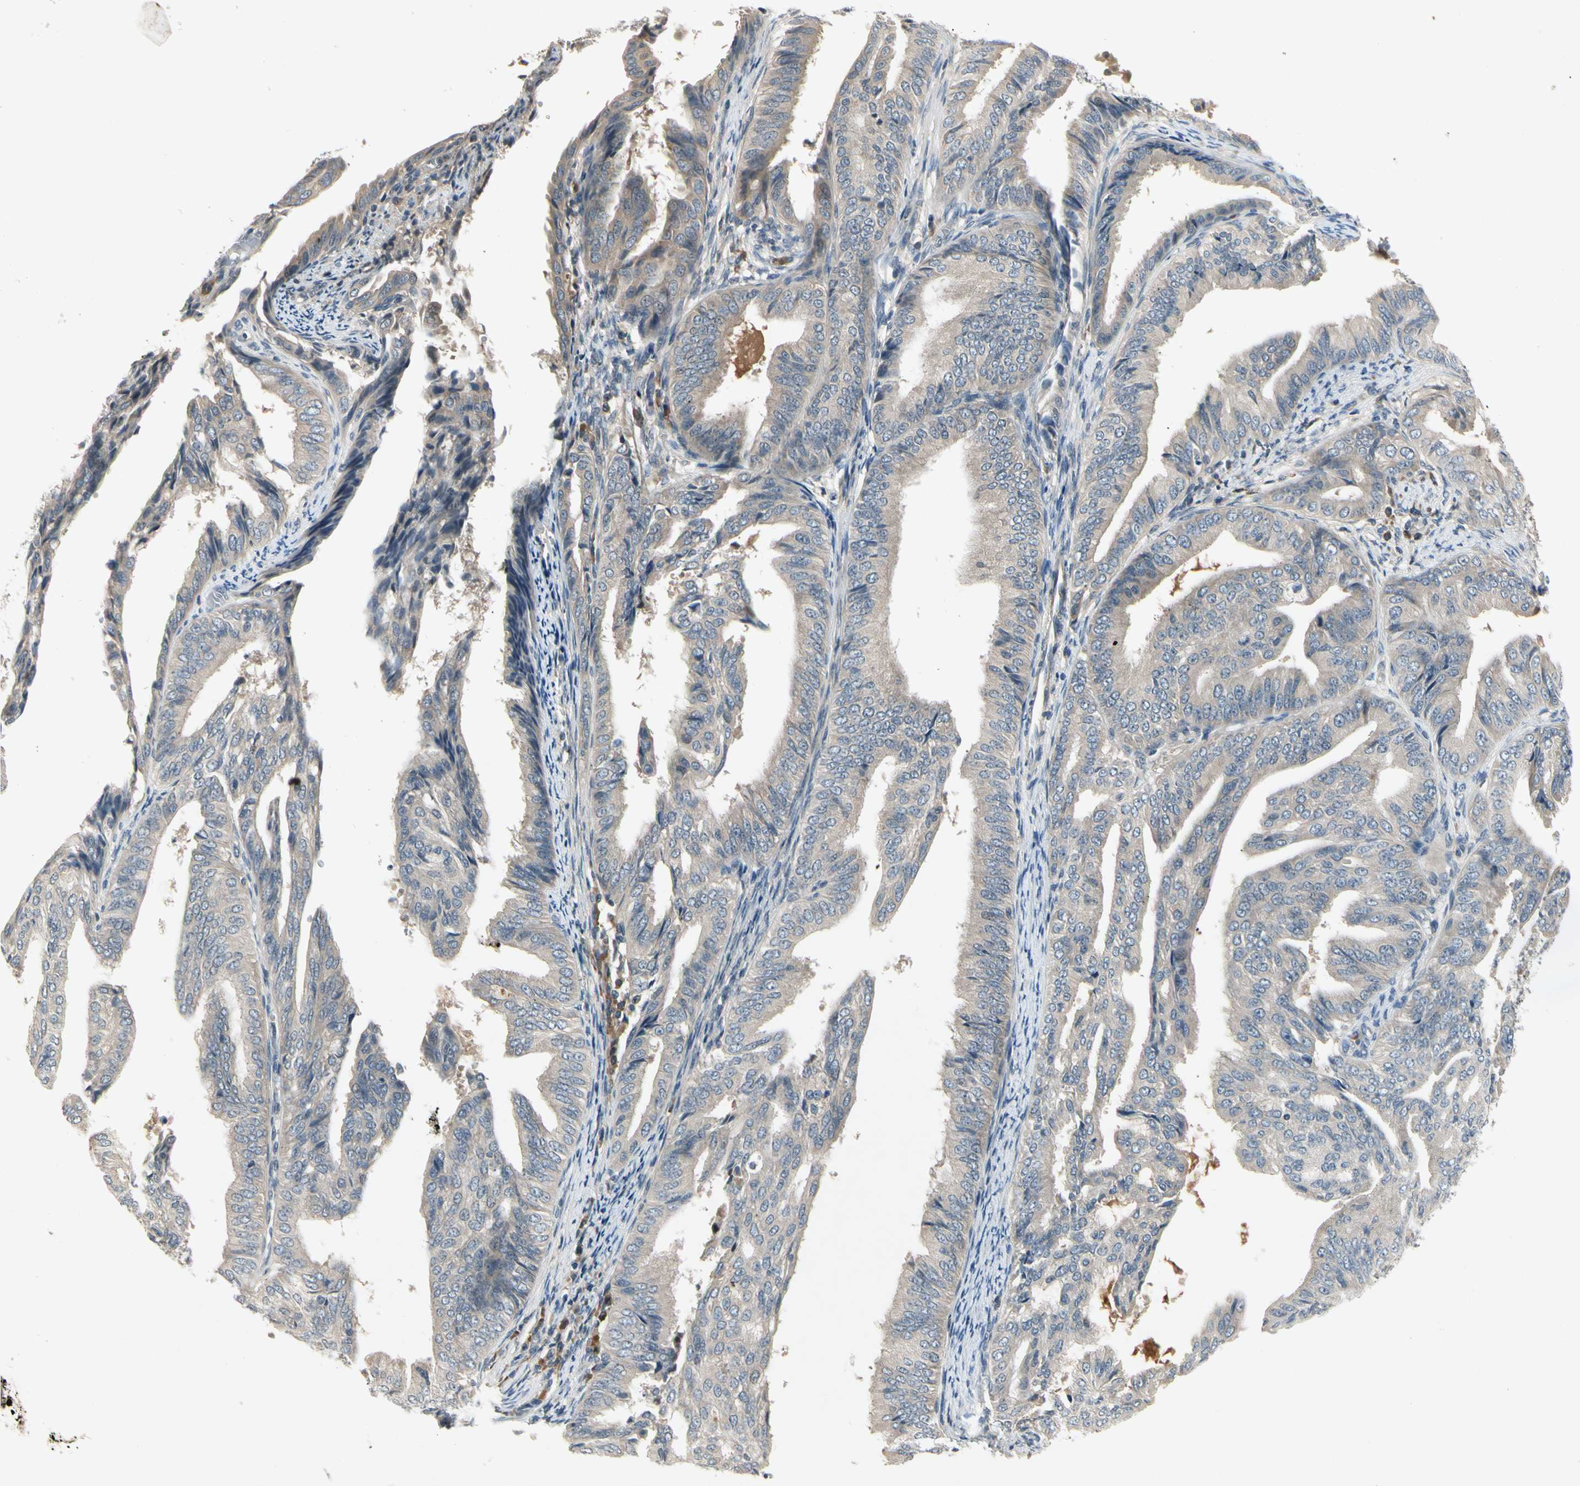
{"staining": {"intensity": "negative", "quantity": "none", "location": "none"}, "tissue": "endometrial cancer", "cell_type": "Tumor cells", "image_type": "cancer", "snomed": [{"axis": "morphology", "description": "Adenocarcinoma, NOS"}, {"axis": "topography", "description": "Endometrium"}], "caption": "Endometrial adenocarcinoma was stained to show a protein in brown. There is no significant positivity in tumor cells. (Stains: DAB (3,3'-diaminobenzidine) immunohistochemistry (IHC) with hematoxylin counter stain, Microscopy: brightfield microscopy at high magnification).", "gene": "CCL4", "patient": {"sex": "female", "age": 58}}